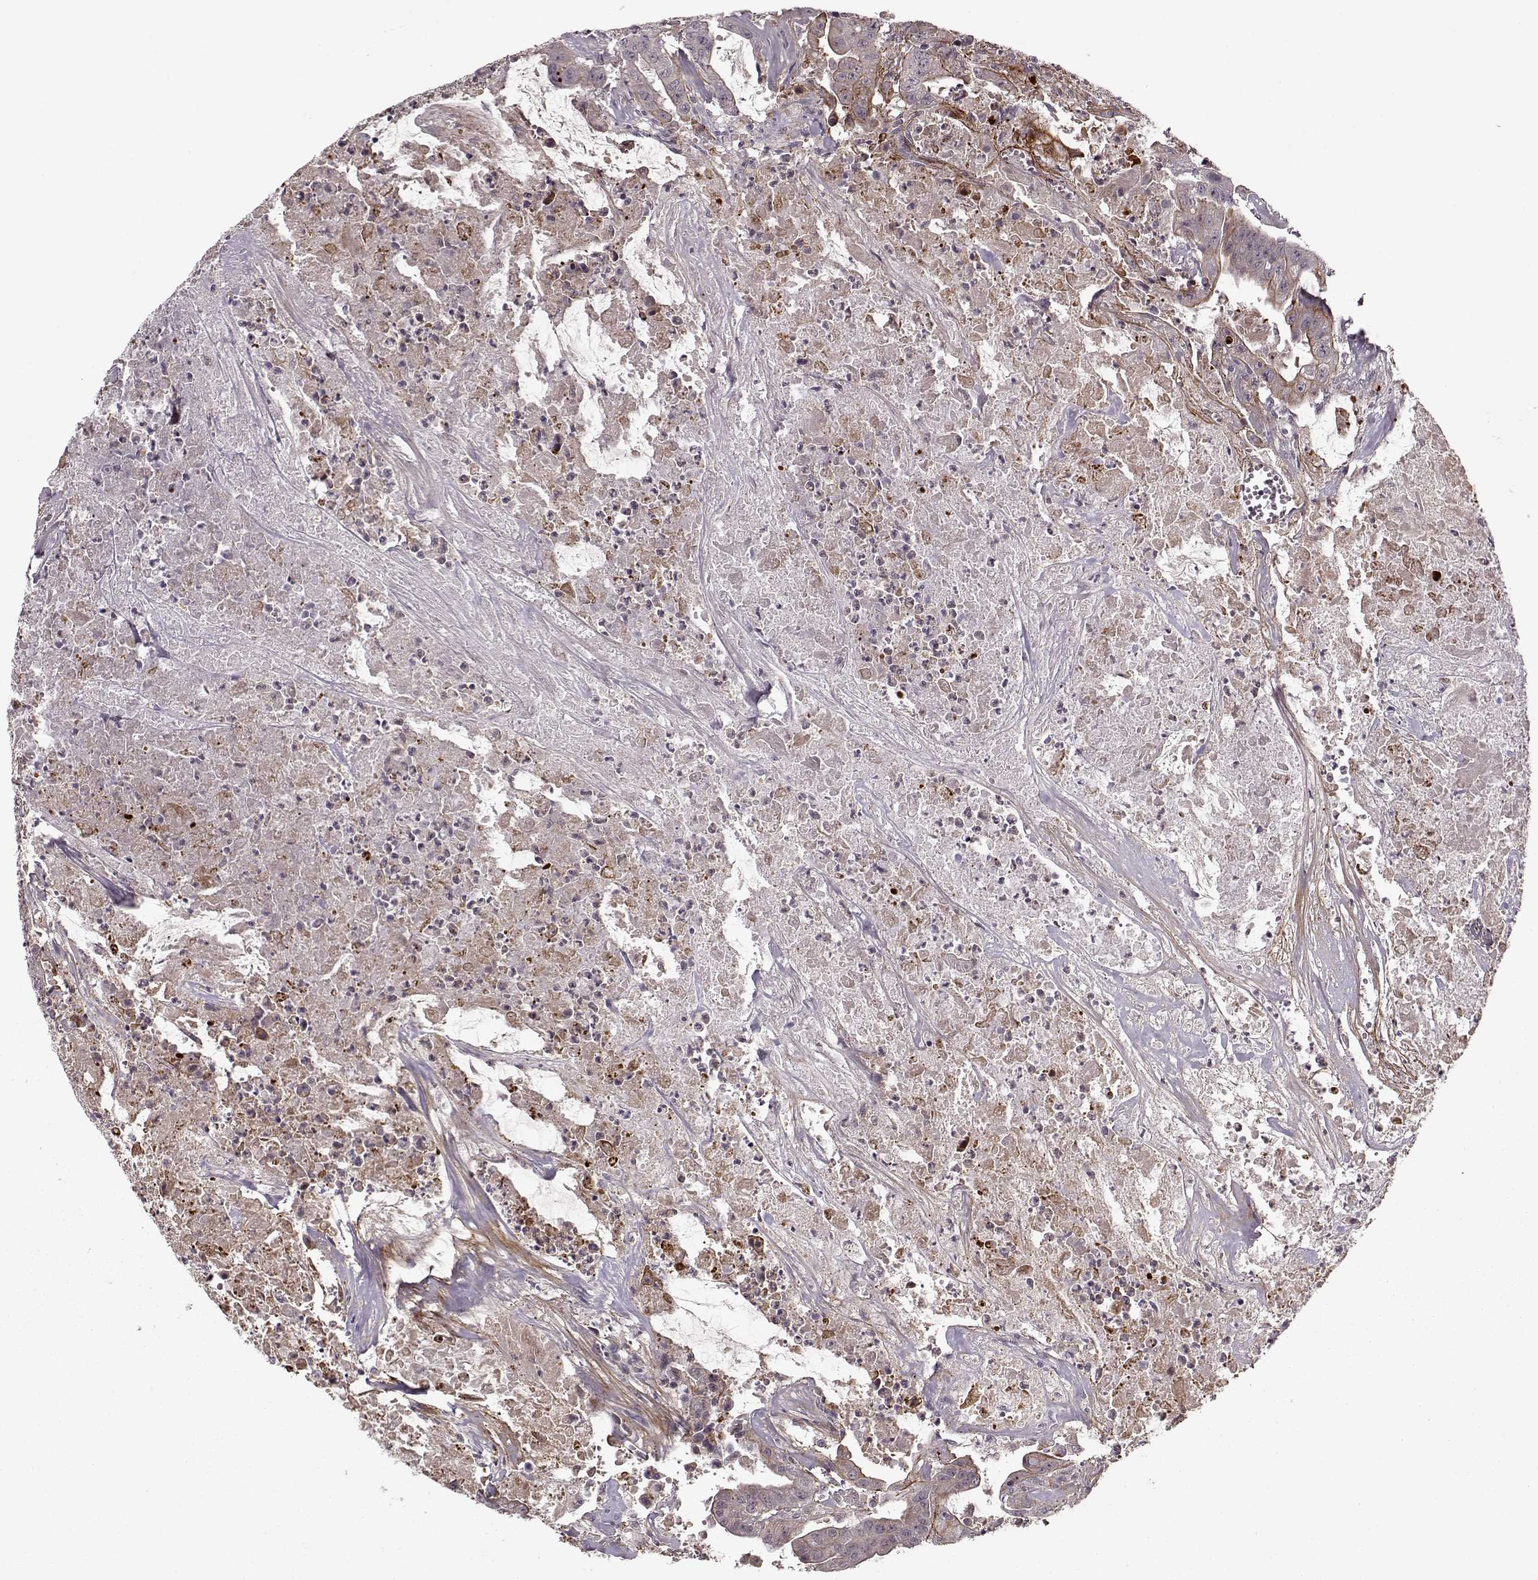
{"staining": {"intensity": "strong", "quantity": "25%-75%", "location": "cytoplasmic/membranous"}, "tissue": "colorectal cancer", "cell_type": "Tumor cells", "image_type": "cancer", "snomed": [{"axis": "morphology", "description": "Adenocarcinoma, NOS"}, {"axis": "topography", "description": "Colon"}], "caption": "Human colorectal cancer (adenocarcinoma) stained with a brown dye shows strong cytoplasmic/membranous positive positivity in about 25%-75% of tumor cells.", "gene": "DENND4B", "patient": {"sex": "male", "age": 33}}